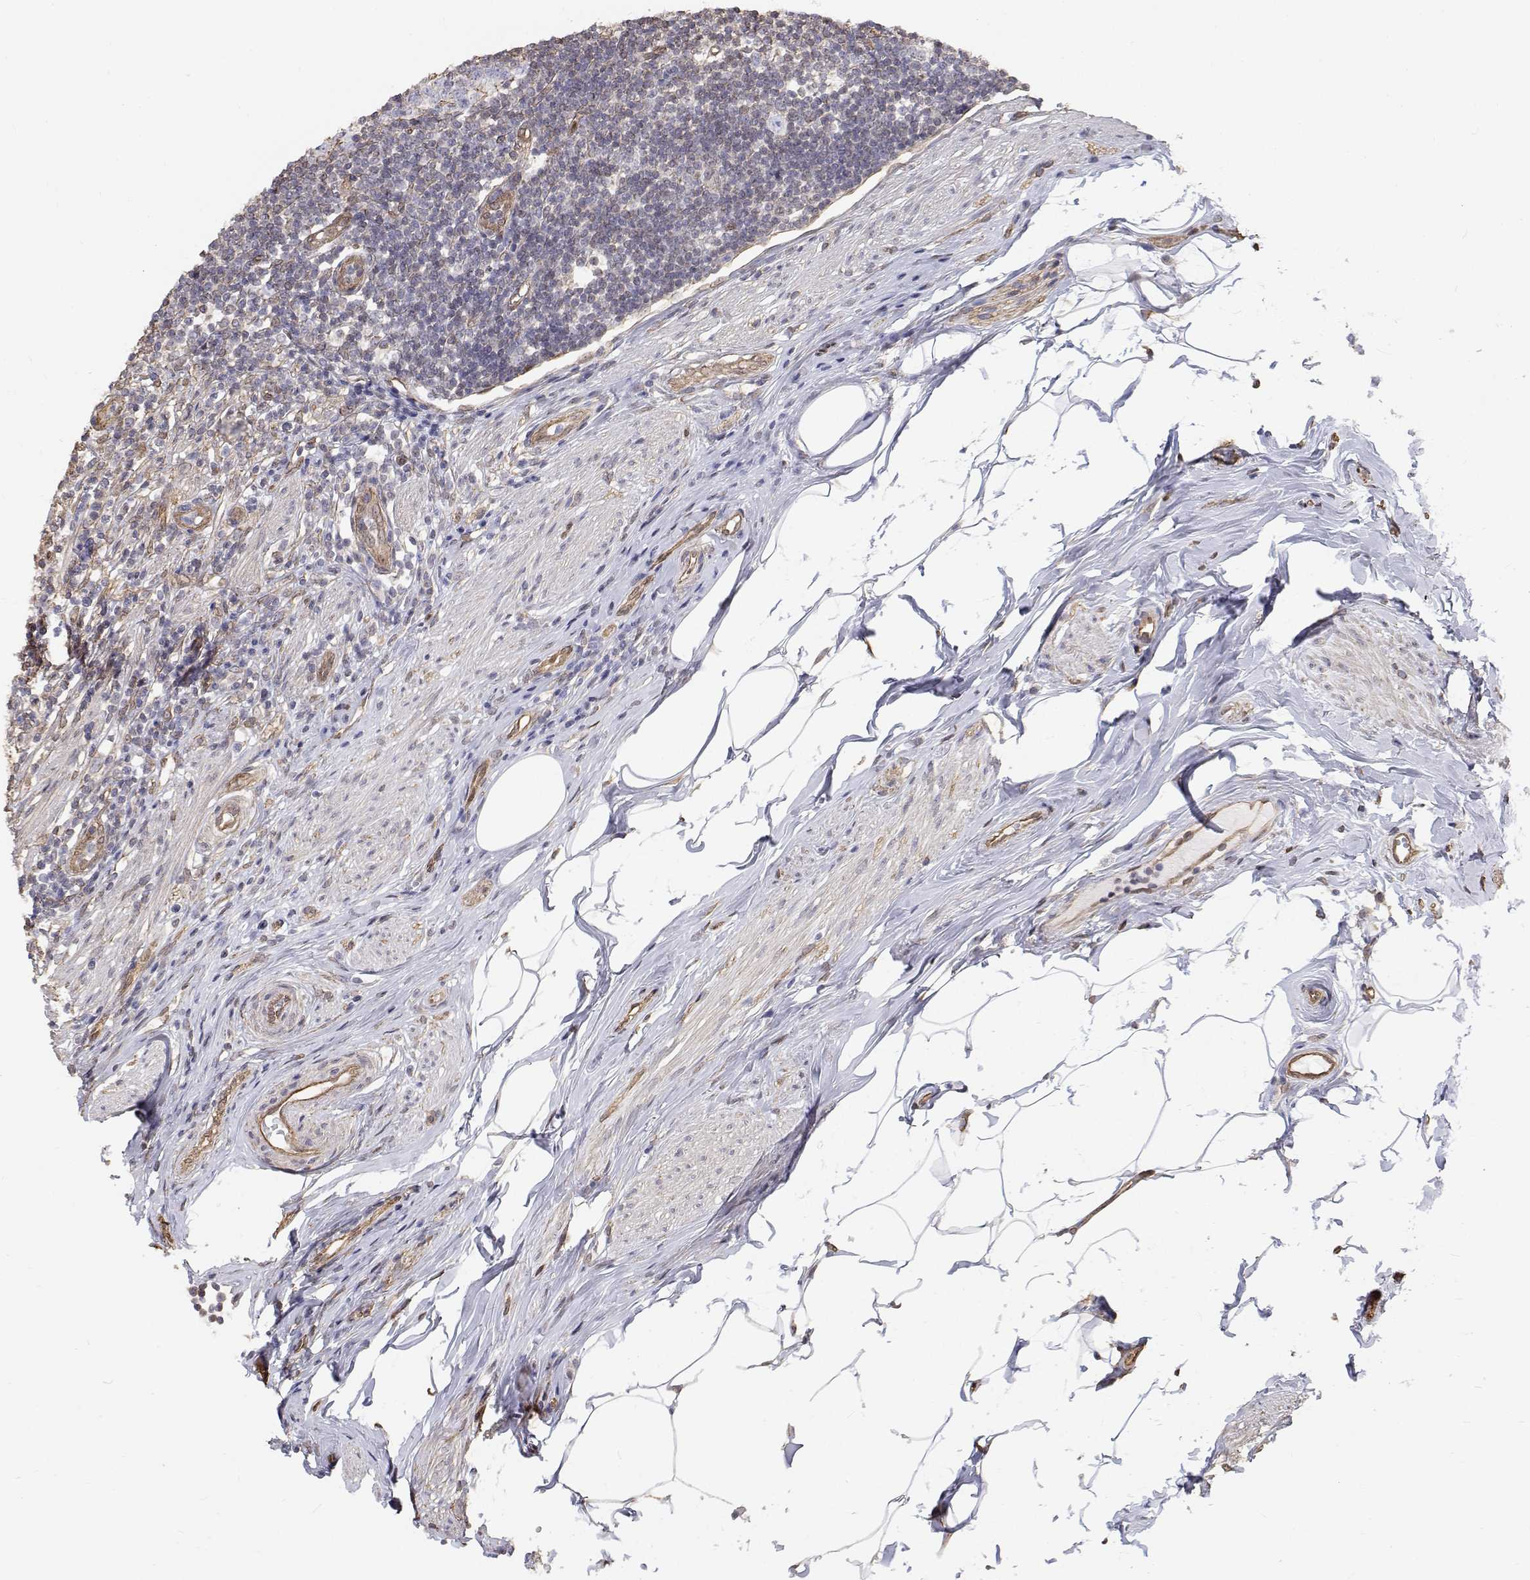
{"staining": {"intensity": "weak", "quantity": "<25%", "location": "cytoplasmic/membranous"}, "tissue": "appendix", "cell_type": "Glandular cells", "image_type": "normal", "snomed": [{"axis": "morphology", "description": "Normal tissue, NOS"}, {"axis": "topography", "description": "Appendix"}], "caption": "High magnification brightfield microscopy of normal appendix stained with DAB (brown) and counterstained with hematoxylin (blue): glandular cells show no significant positivity. (Stains: DAB (3,3'-diaminobenzidine) IHC with hematoxylin counter stain, Microscopy: brightfield microscopy at high magnification).", "gene": "GSDMA", "patient": {"sex": "female", "age": 56}}